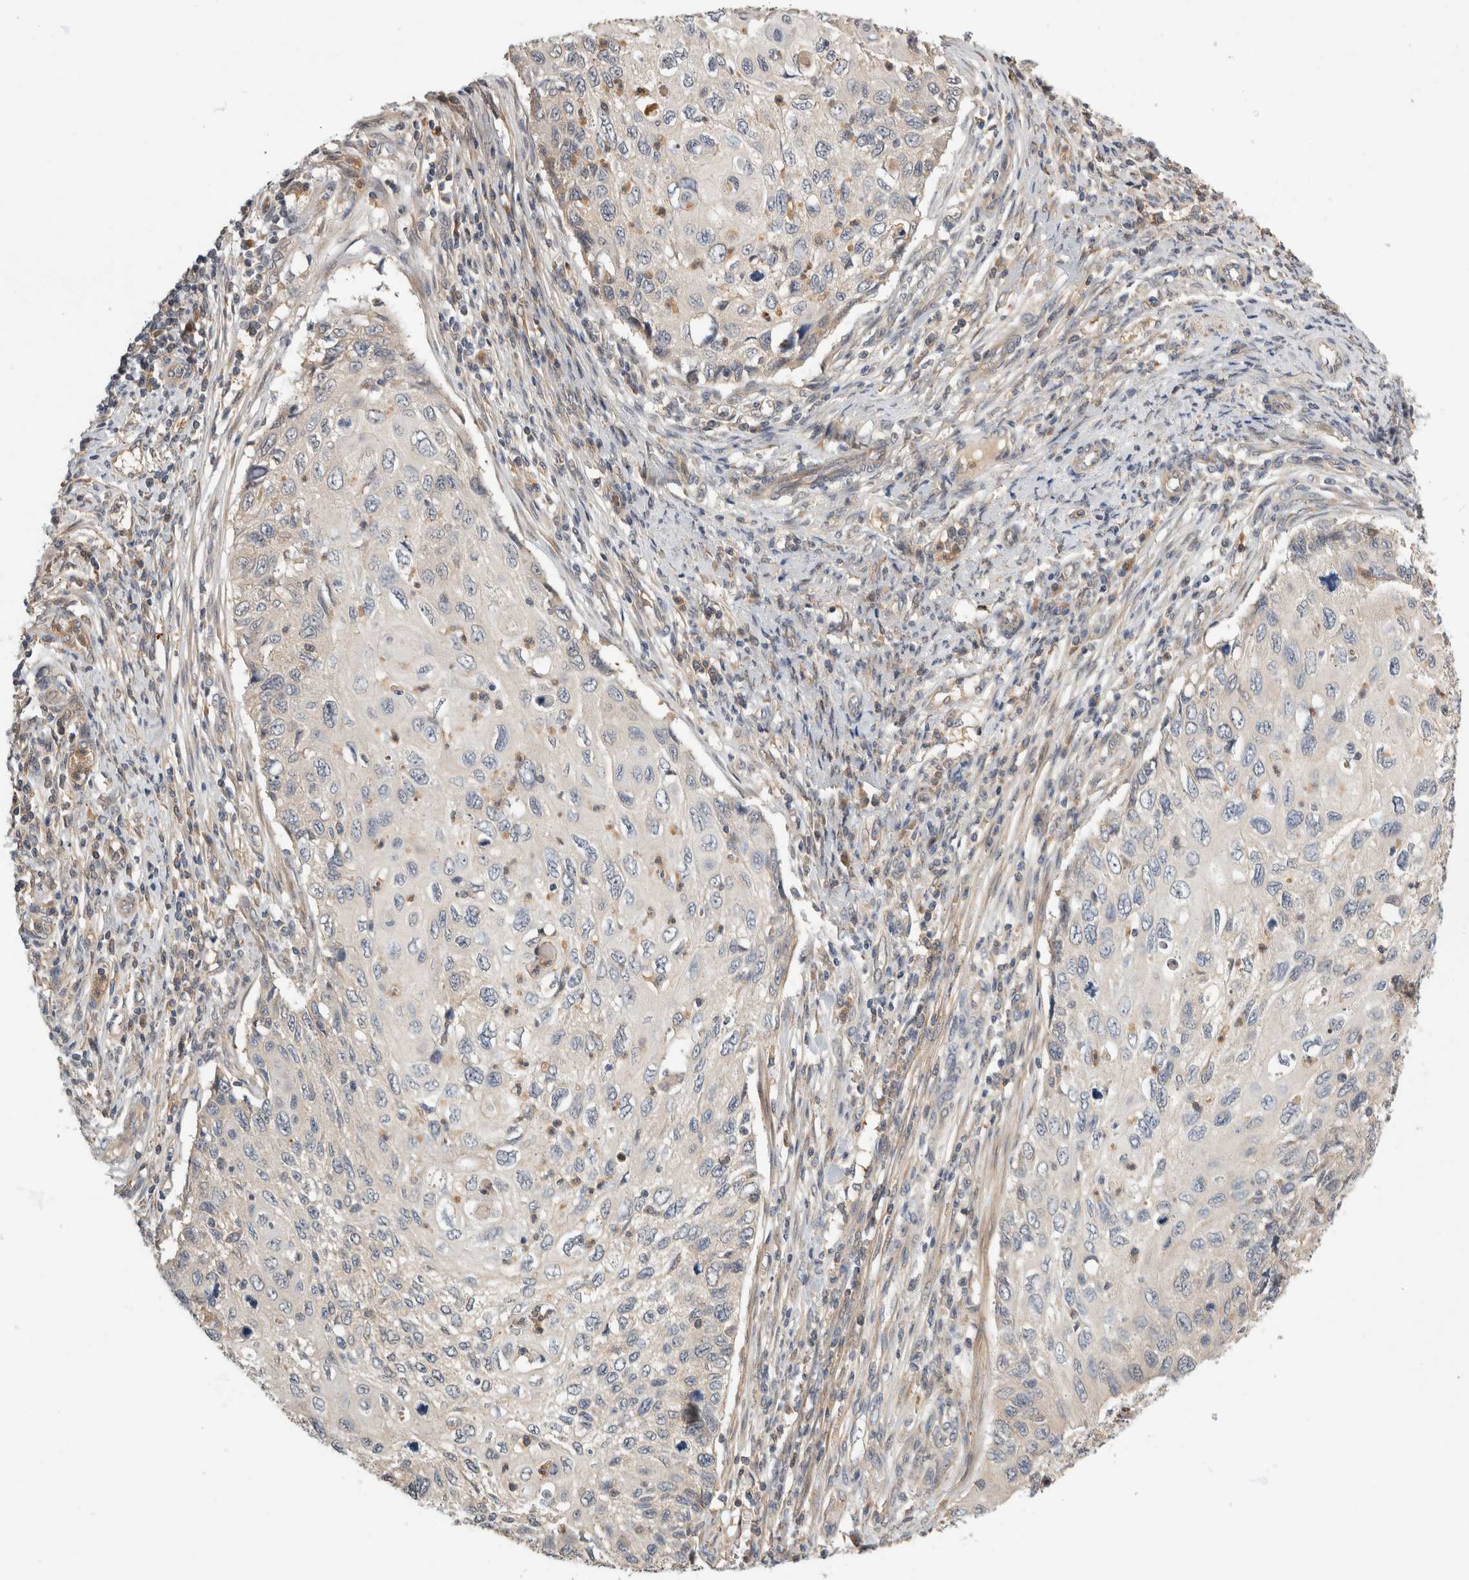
{"staining": {"intensity": "negative", "quantity": "none", "location": "none"}, "tissue": "cervical cancer", "cell_type": "Tumor cells", "image_type": "cancer", "snomed": [{"axis": "morphology", "description": "Squamous cell carcinoma, NOS"}, {"axis": "topography", "description": "Cervix"}], "caption": "DAB (3,3'-diaminobenzidine) immunohistochemical staining of cervical cancer displays no significant positivity in tumor cells. (Immunohistochemistry (ihc), brightfield microscopy, high magnification).", "gene": "PGM1", "patient": {"sex": "female", "age": 70}}